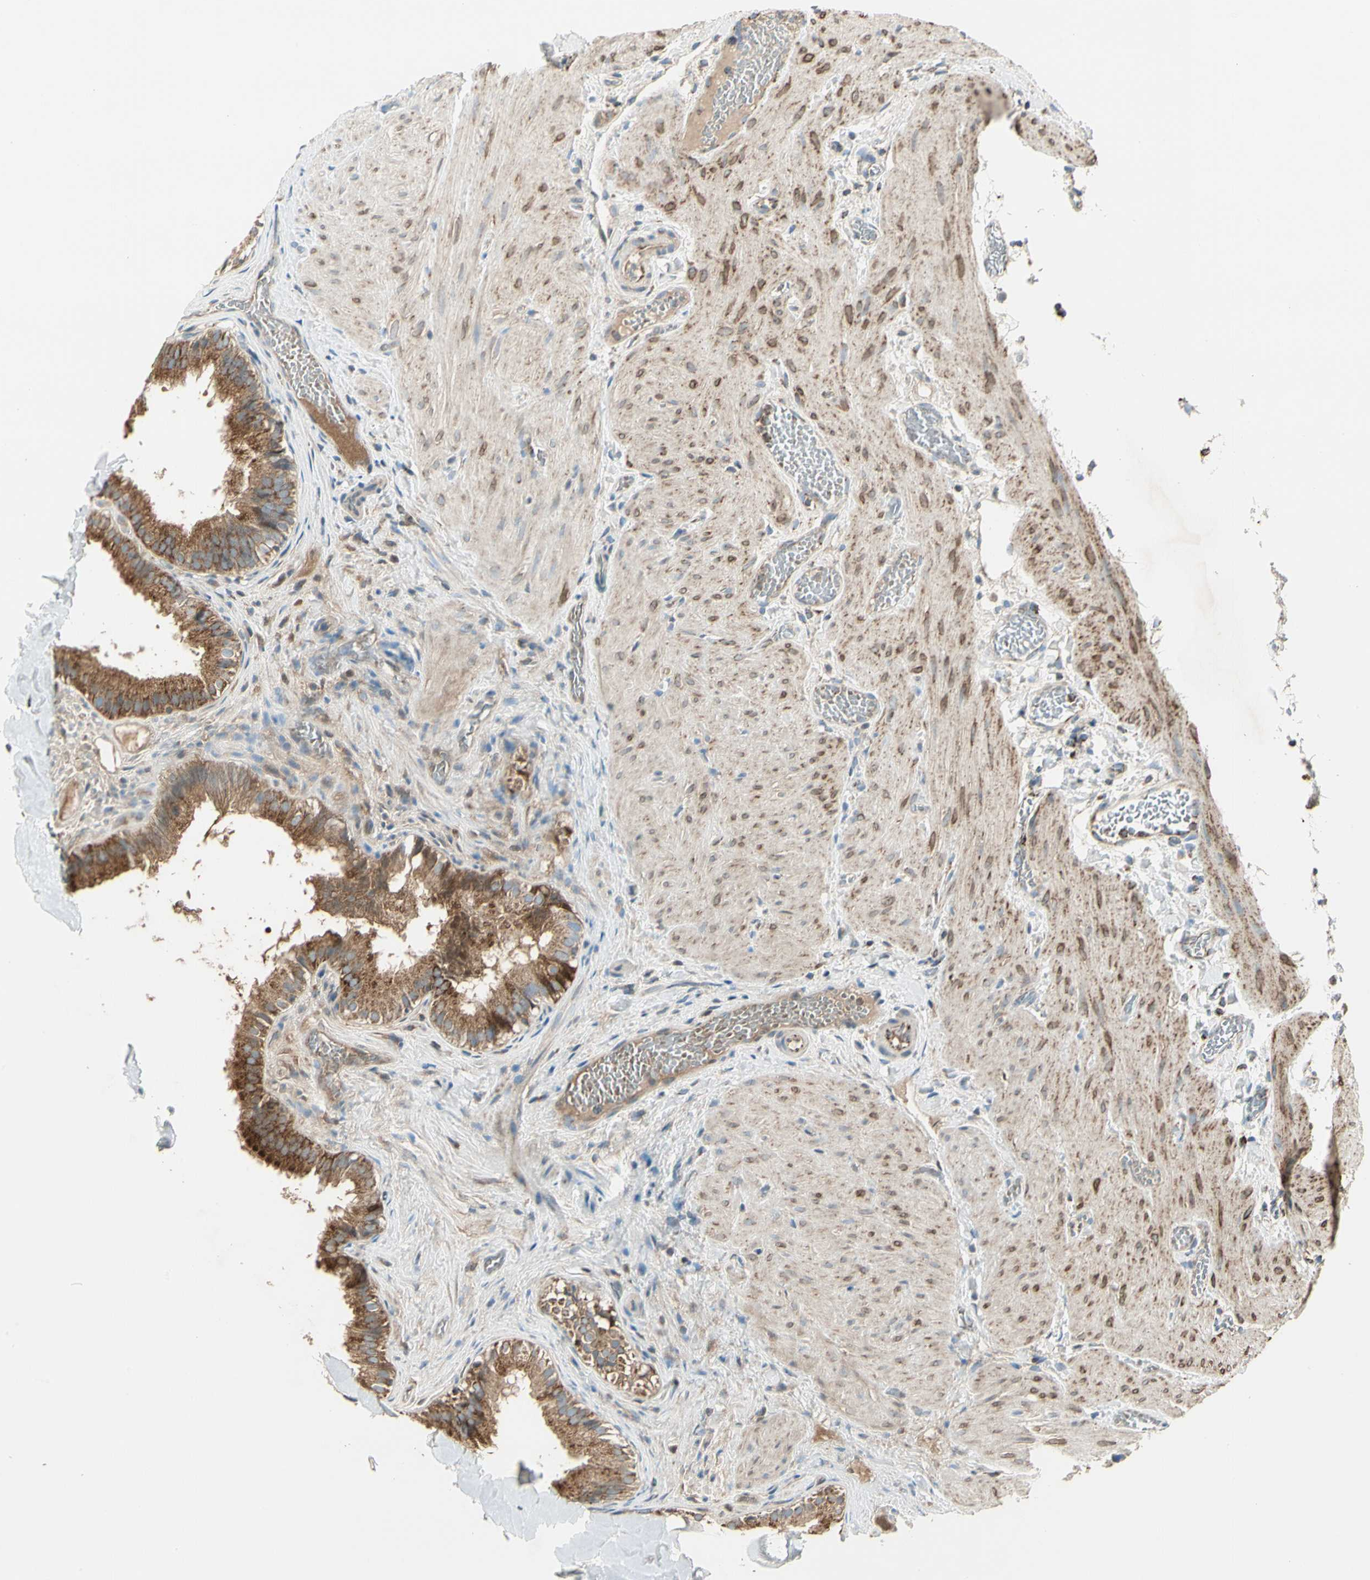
{"staining": {"intensity": "strong", "quantity": ">75%", "location": "cytoplasmic/membranous"}, "tissue": "gallbladder", "cell_type": "Glandular cells", "image_type": "normal", "snomed": [{"axis": "morphology", "description": "Normal tissue, NOS"}, {"axis": "topography", "description": "Gallbladder"}], "caption": "About >75% of glandular cells in normal gallbladder reveal strong cytoplasmic/membranous protein expression as visualized by brown immunohistochemical staining.", "gene": "ME2", "patient": {"sex": "female", "age": 26}}